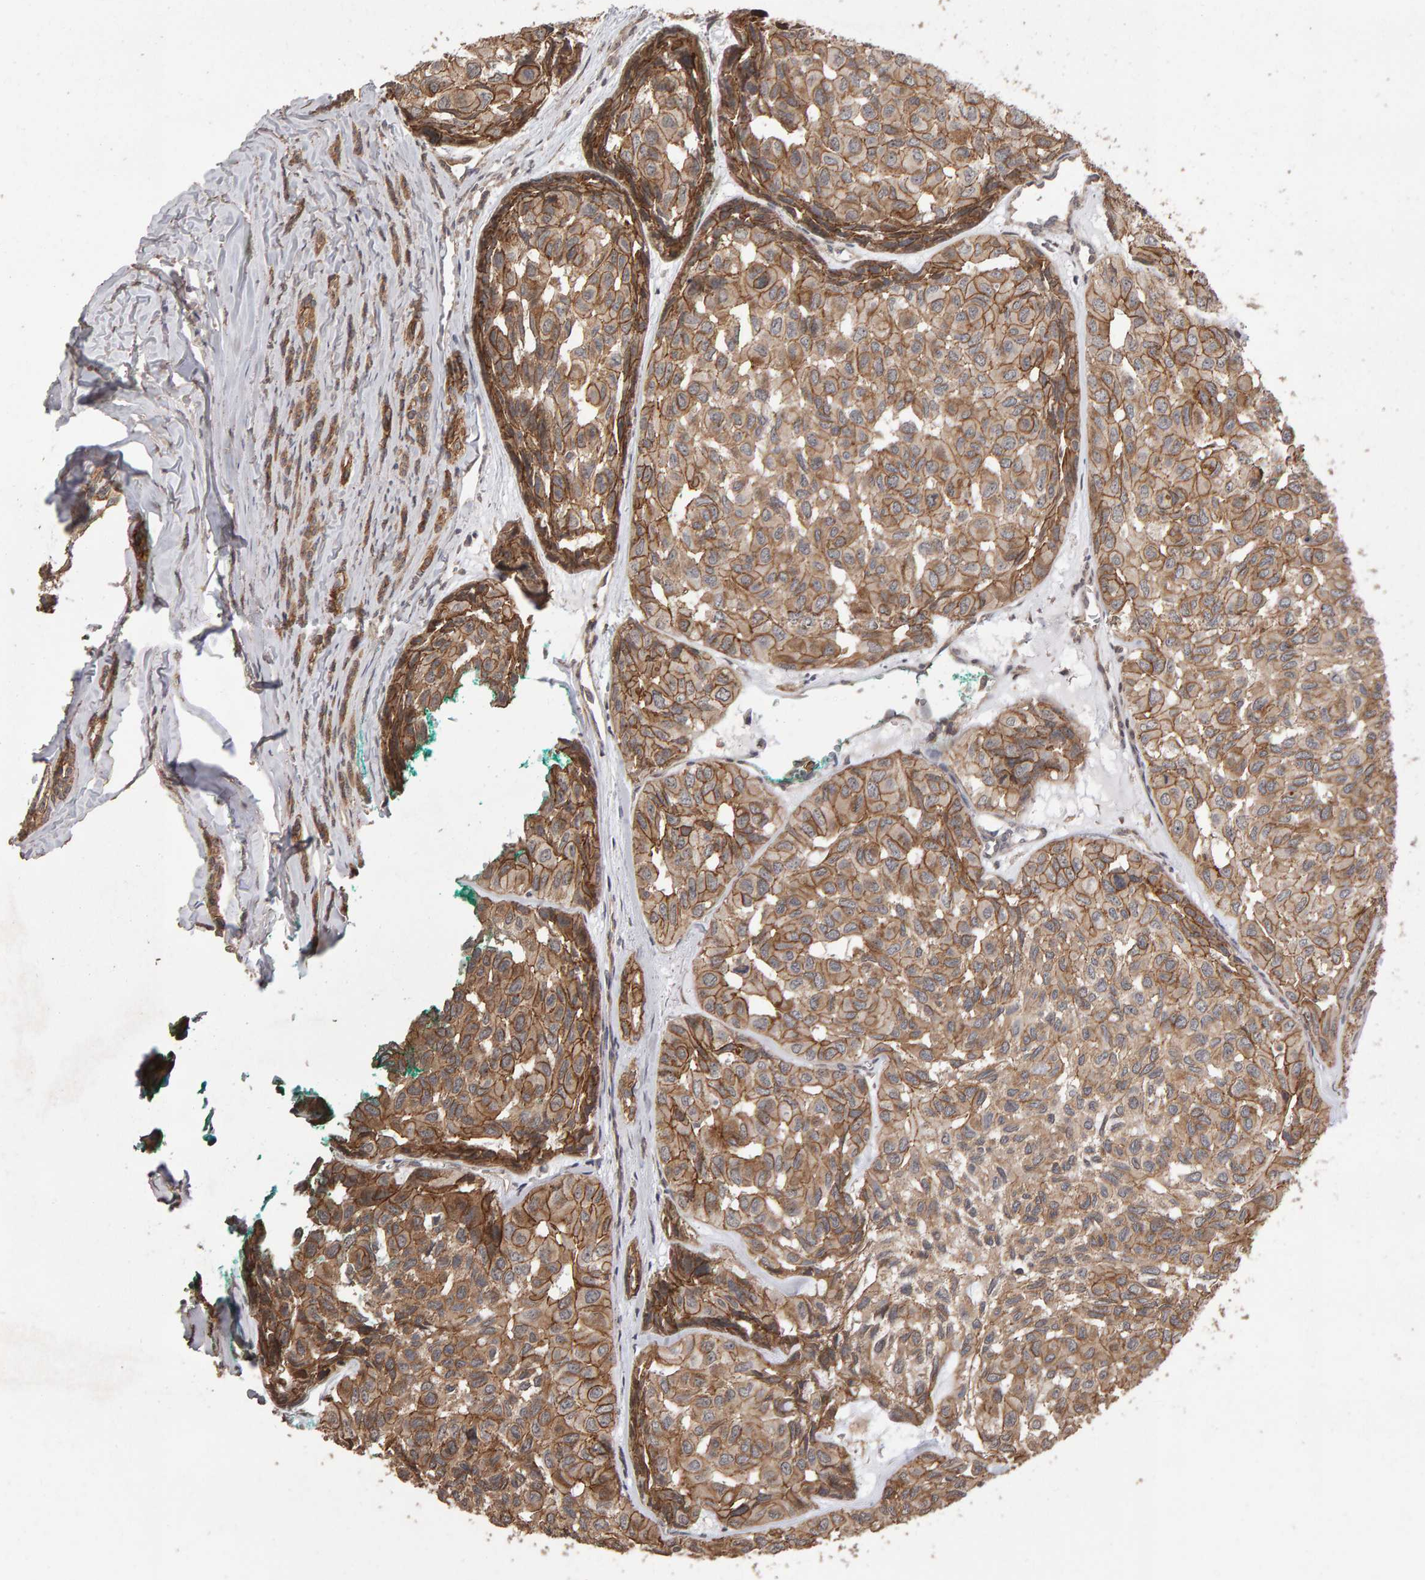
{"staining": {"intensity": "moderate", "quantity": ">75%", "location": "cytoplasmic/membranous"}, "tissue": "head and neck cancer", "cell_type": "Tumor cells", "image_type": "cancer", "snomed": [{"axis": "morphology", "description": "Adenocarcinoma, NOS"}, {"axis": "topography", "description": "Salivary gland, NOS"}, {"axis": "topography", "description": "Head-Neck"}], "caption": "Human adenocarcinoma (head and neck) stained with a protein marker demonstrates moderate staining in tumor cells.", "gene": "SCRIB", "patient": {"sex": "female", "age": 76}}